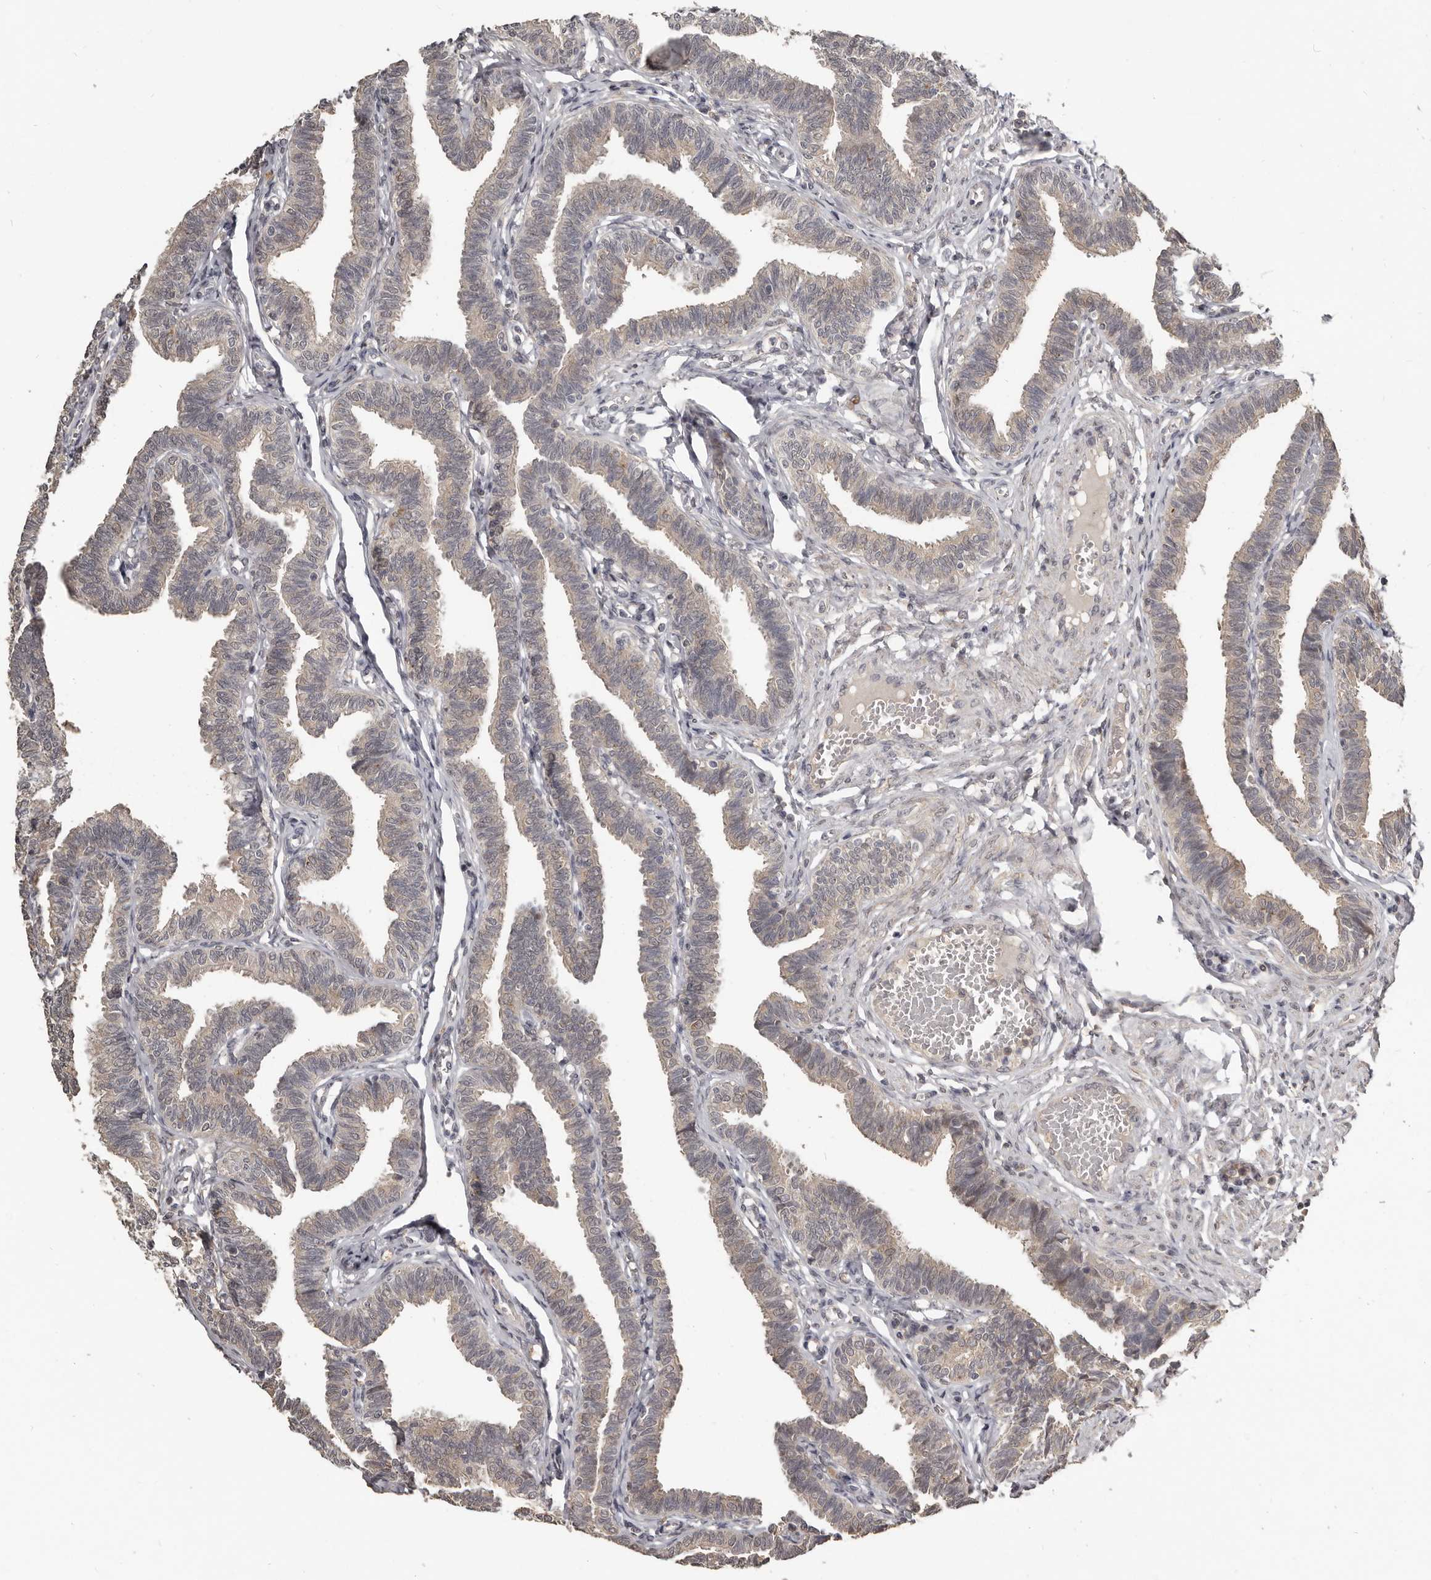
{"staining": {"intensity": "weak", "quantity": ">75%", "location": "cytoplasmic/membranous"}, "tissue": "fallopian tube", "cell_type": "Glandular cells", "image_type": "normal", "snomed": [{"axis": "morphology", "description": "Normal tissue, NOS"}, {"axis": "topography", "description": "Fallopian tube"}, {"axis": "topography", "description": "Ovary"}], "caption": "This histopathology image demonstrates immunohistochemistry (IHC) staining of normal fallopian tube, with low weak cytoplasmic/membranous staining in approximately >75% of glandular cells.", "gene": "ZFP14", "patient": {"sex": "female", "age": 23}}